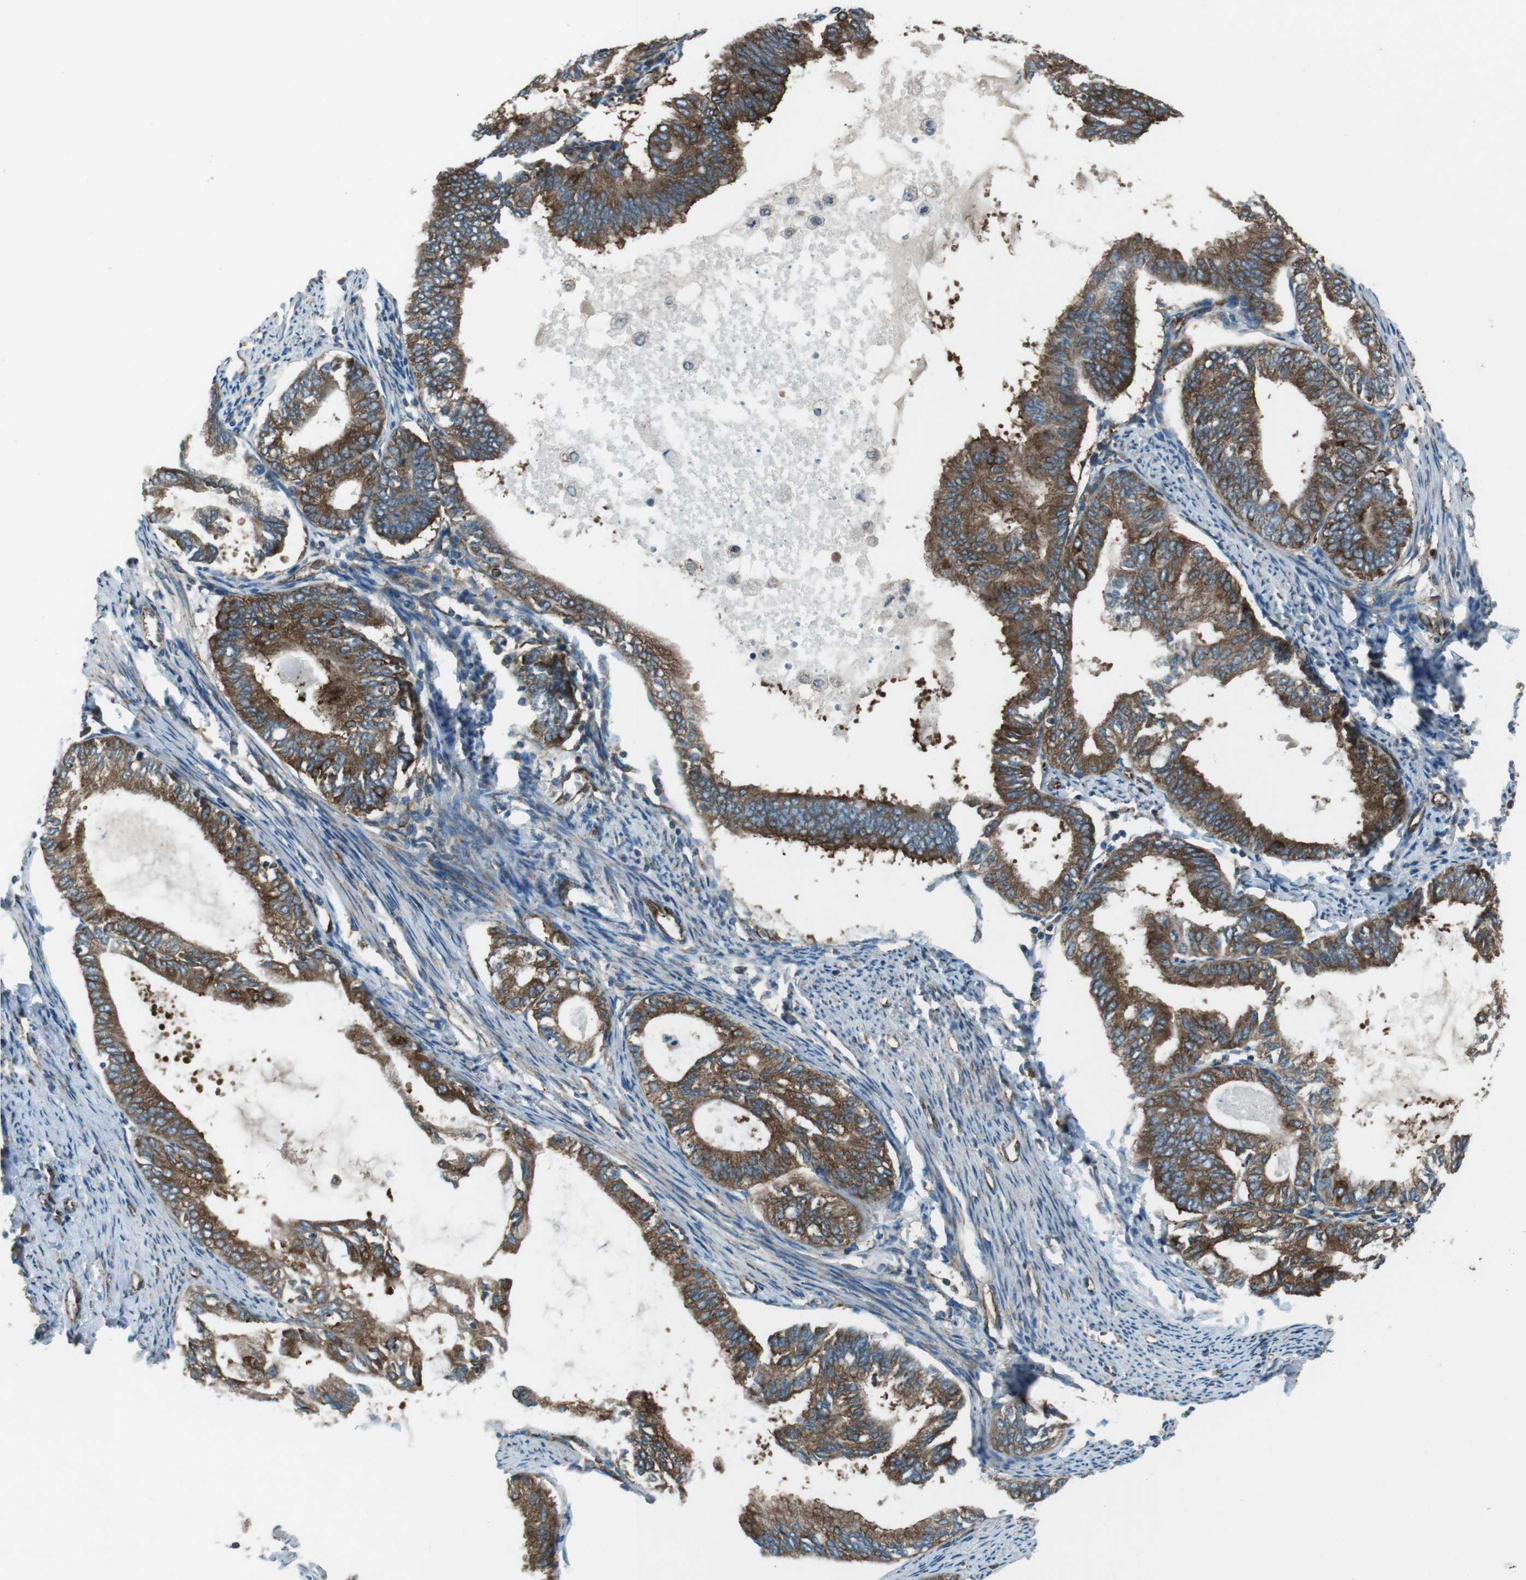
{"staining": {"intensity": "strong", "quantity": ">75%", "location": "cytoplasmic/membranous"}, "tissue": "endometrial cancer", "cell_type": "Tumor cells", "image_type": "cancer", "snomed": [{"axis": "morphology", "description": "Adenocarcinoma, NOS"}, {"axis": "topography", "description": "Endometrium"}], "caption": "This micrograph exhibits immunohistochemistry (IHC) staining of endometrial cancer (adenocarcinoma), with high strong cytoplasmic/membranous positivity in approximately >75% of tumor cells.", "gene": "KTN1", "patient": {"sex": "female", "age": 86}}